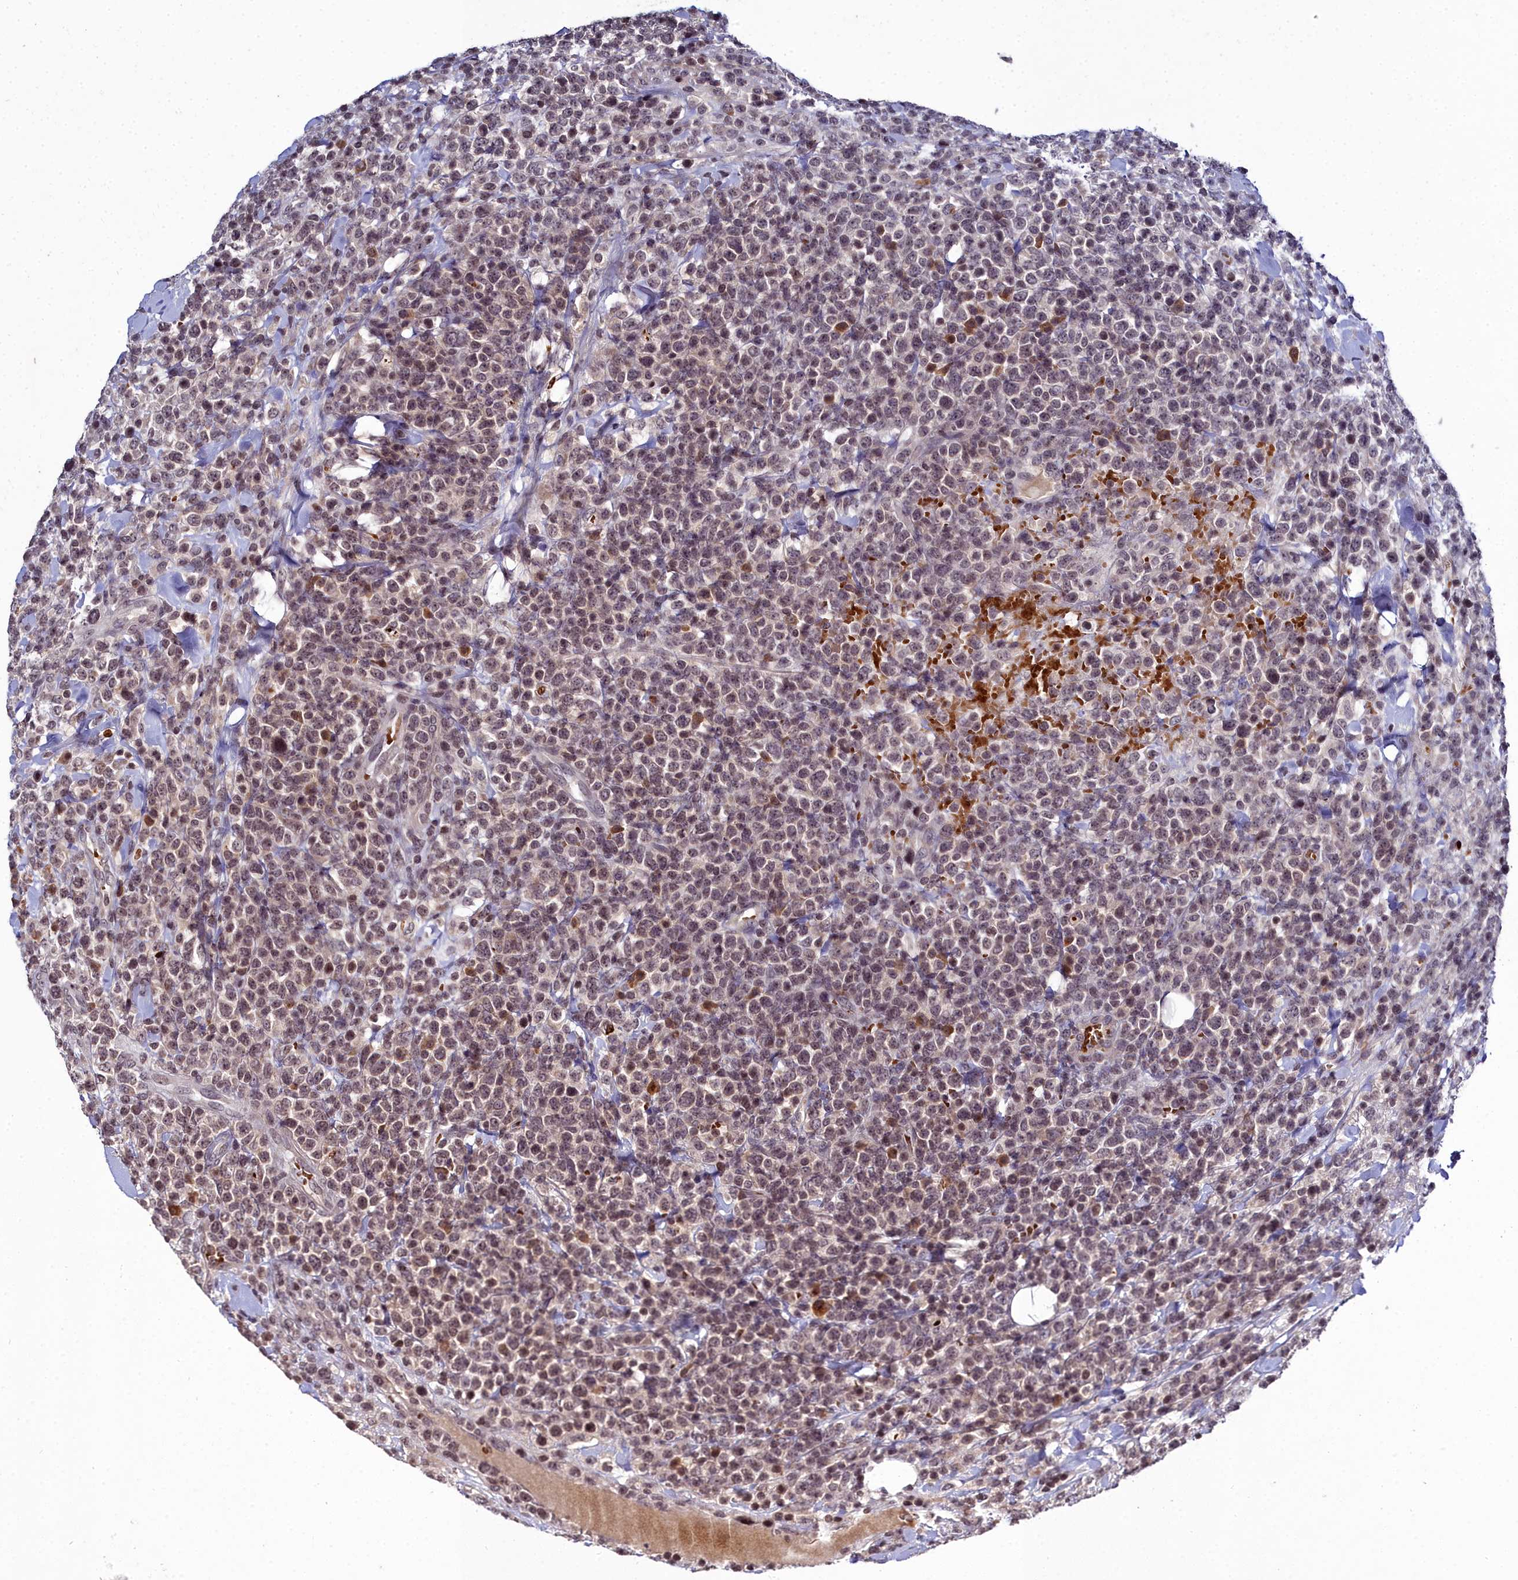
{"staining": {"intensity": "weak", "quantity": "<25%", "location": "cytoplasmic/membranous"}, "tissue": "lymphoma", "cell_type": "Tumor cells", "image_type": "cancer", "snomed": [{"axis": "morphology", "description": "Malignant lymphoma, non-Hodgkin's type, High grade"}, {"axis": "topography", "description": "Colon"}], "caption": "There is no significant expression in tumor cells of lymphoma.", "gene": "FZD4", "patient": {"sex": "female", "age": 53}}